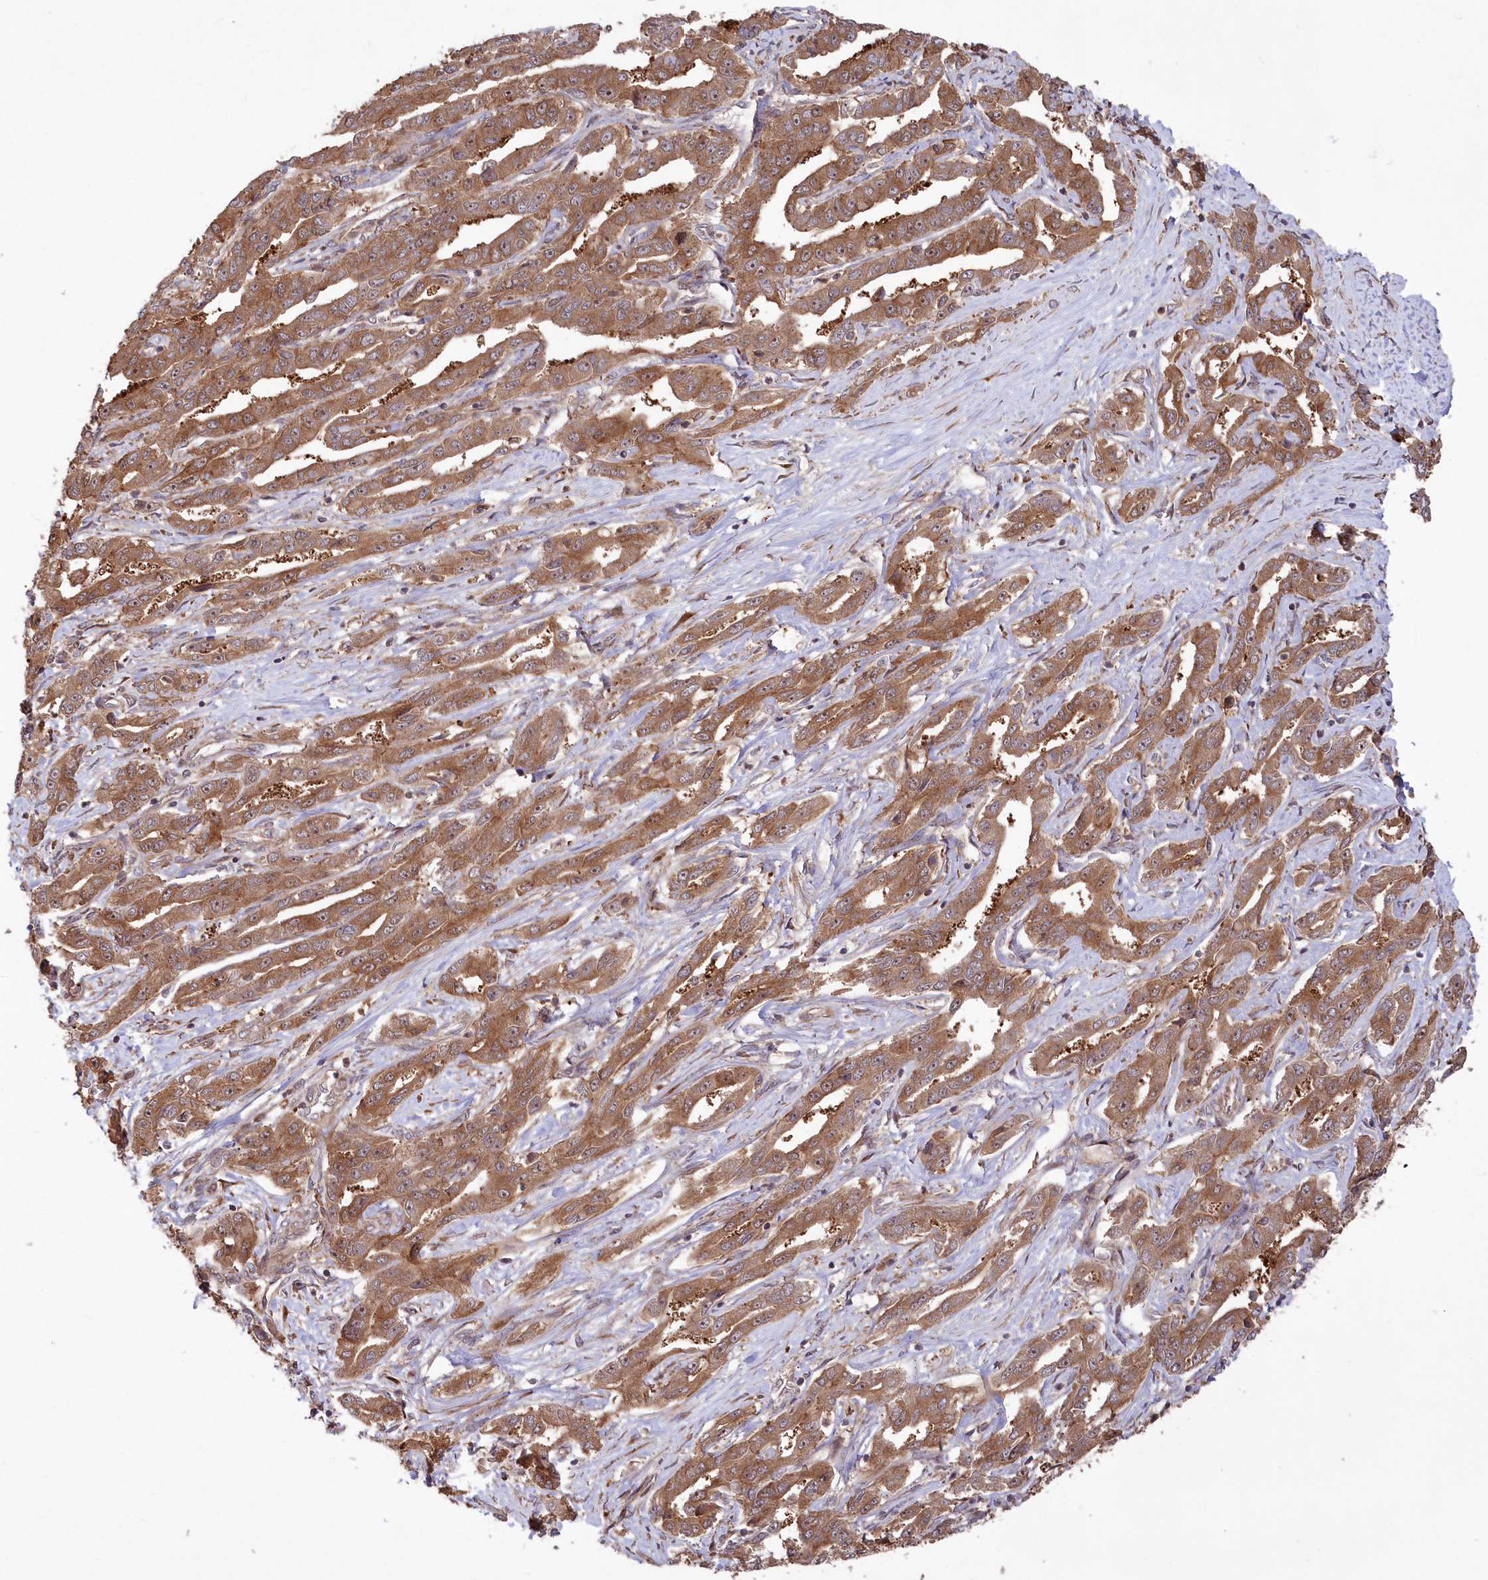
{"staining": {"intensity": "moderate", "quantity": ">75%", "location": "cytoplasmic/membranous,nuclear"}, "tissue": "liver cancer", "cell_type": "Tumor cells", "image_type": "cancer", "snomed": [{"axis": "morphology", "description": "Cholangiocarcinoma"}, {"axis": "topography", "description": "Liver"}], "caption": "Cholangiocarcinoma (liver) tissue demonstrates moderate cytoplasmic/membranous and nuclear staining in about >75% of tumor cells, visualized by immunohistochemistry. The protein of interest is shown in brown color, while the nuclei are stained blue.", "gene": "TBCA", "patient": {"sex": "male", "age": 59}}